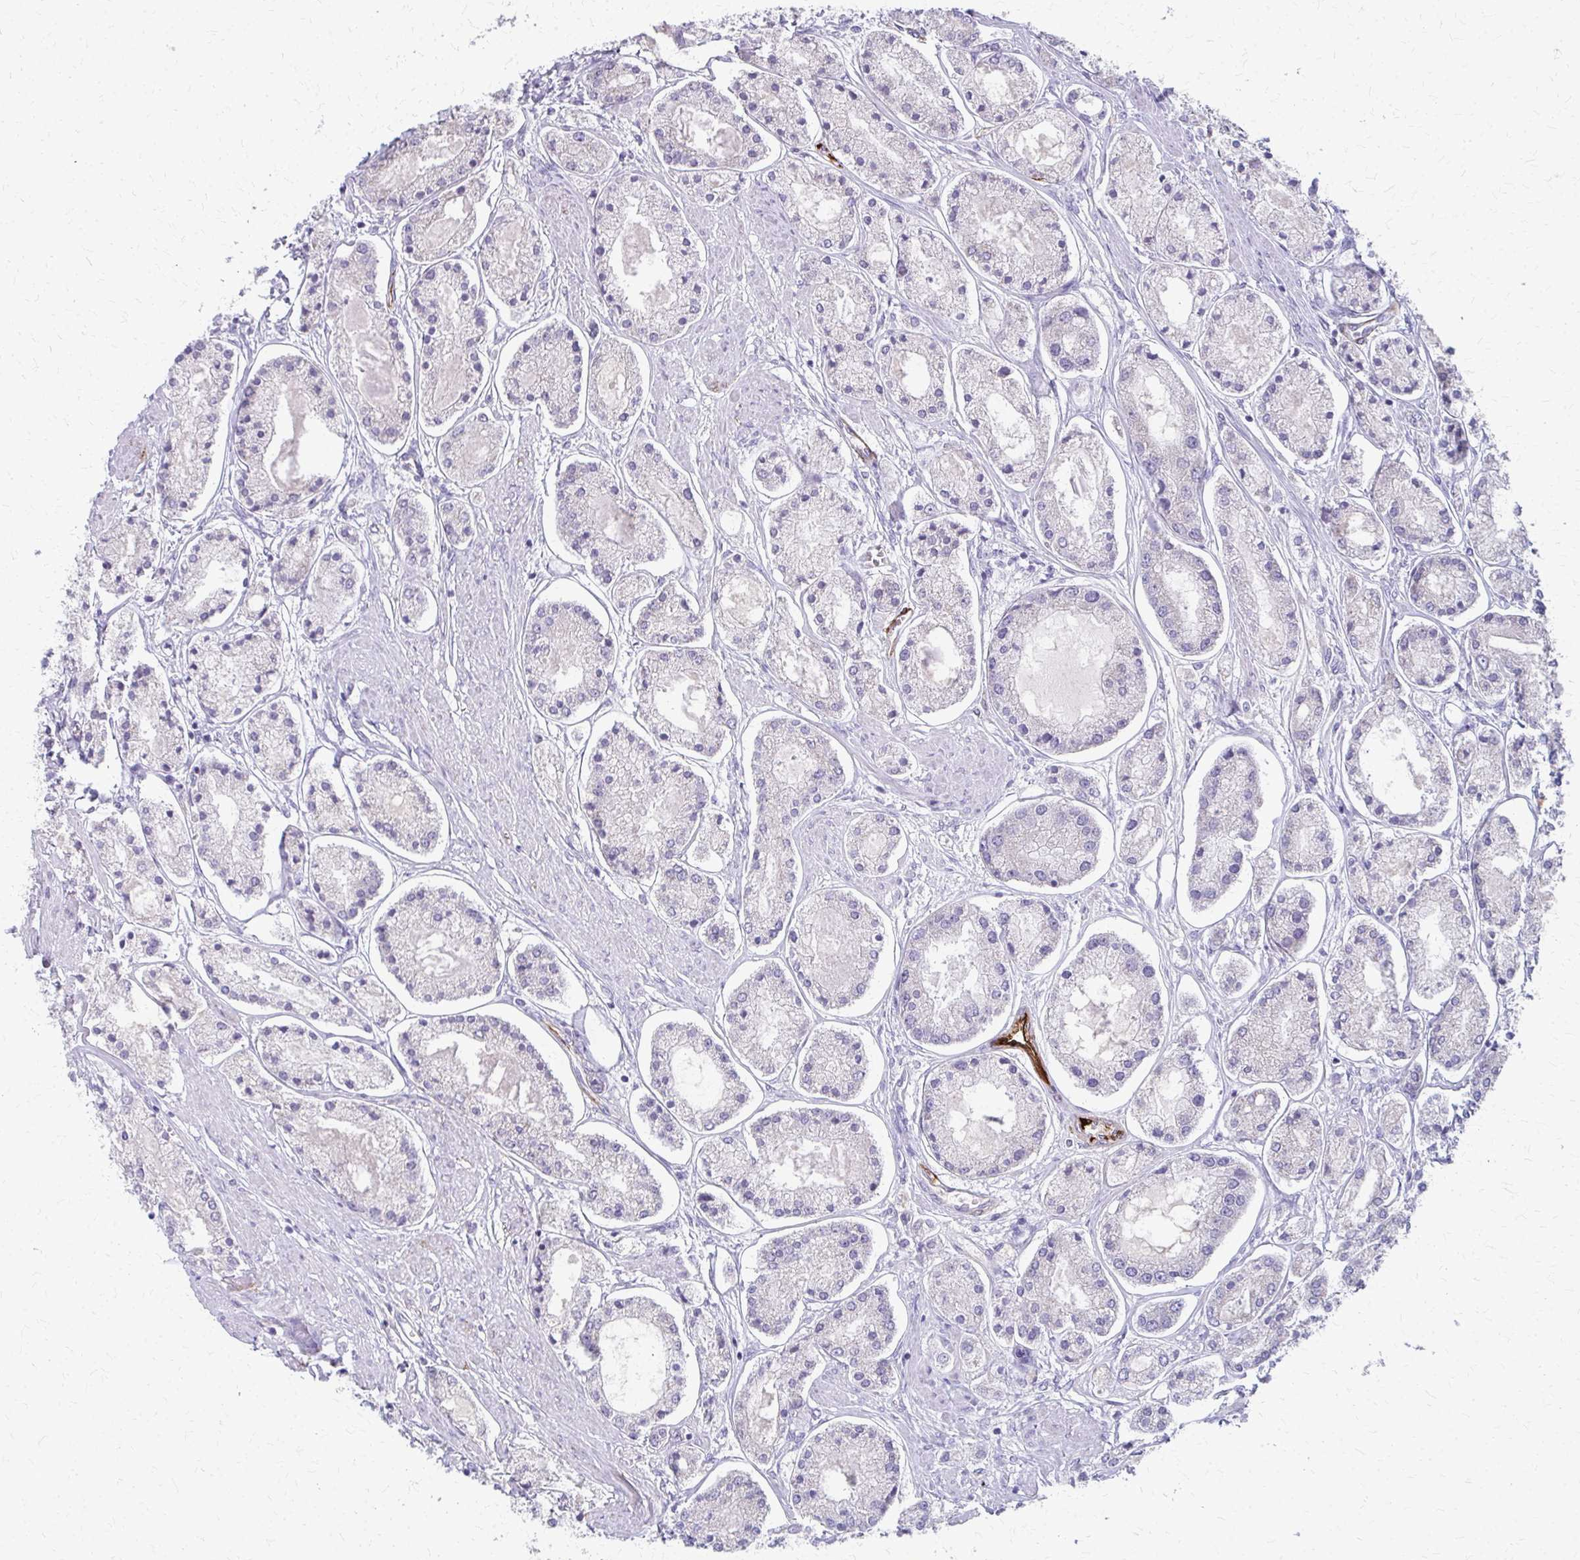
{"staining": {"intensity": "negative", "quantity": "none", "location": "none"}, "tissue": "prostate cancer", "cell_type": "Tumor cells", "image_type": "cancer", "snomed": [{"axis": "morphology", "description": "Adenocarcinoma, High grade"}, {"axis": "topography", "description": "Prostate"}], "caption": "Histopathology image shows no protein positivity in tumor cells of adenocarcinoma (high-grade) (prostate) tissue.", "gene": "ADIPOQ", "patient": {"sex": "male", "age": 66}}